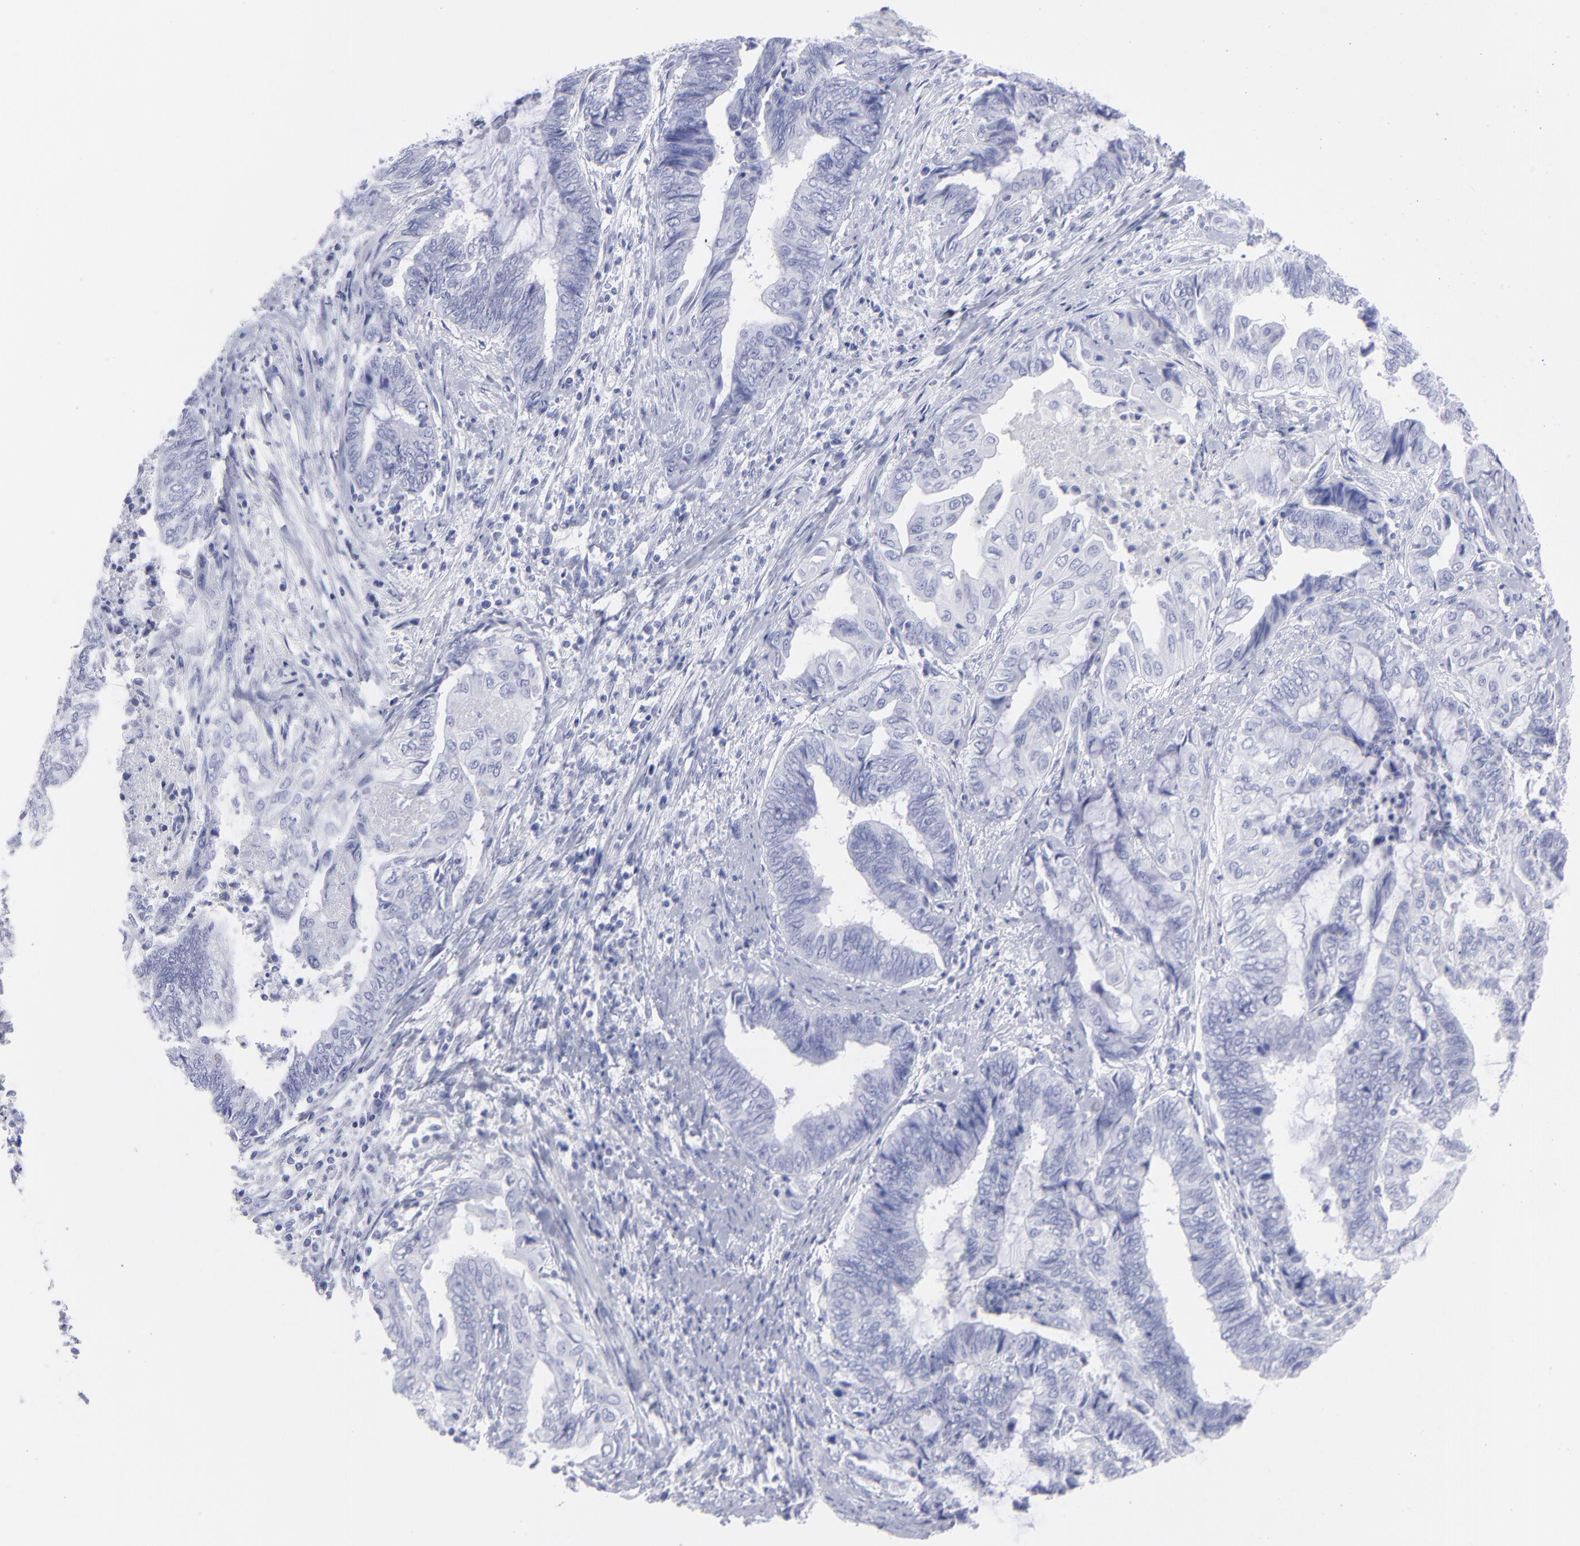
{"staining": {"intensity": "negative", "quantity": "none", "location": "none"}, "tissue": "endometrial cancer", "cell_type": "Tumor cells", "image_type": "cancer", "snomed": [{"axis": "morphology", "description": "Adenocarcinoma, NOS"}, {"axis": "topography", "description": "Uterus"}, {"axis": "topography", "description": "Endometrium"}], "caption": "Tumor cells show no significant positivity in endometrial cancer (adenocarcinoma). The staining is performed using DAB brown chromogen with nuclei counter-stained in using hematoxylin.", "gene": "F13B", "patient": {"sex": "female", "age": 70}}